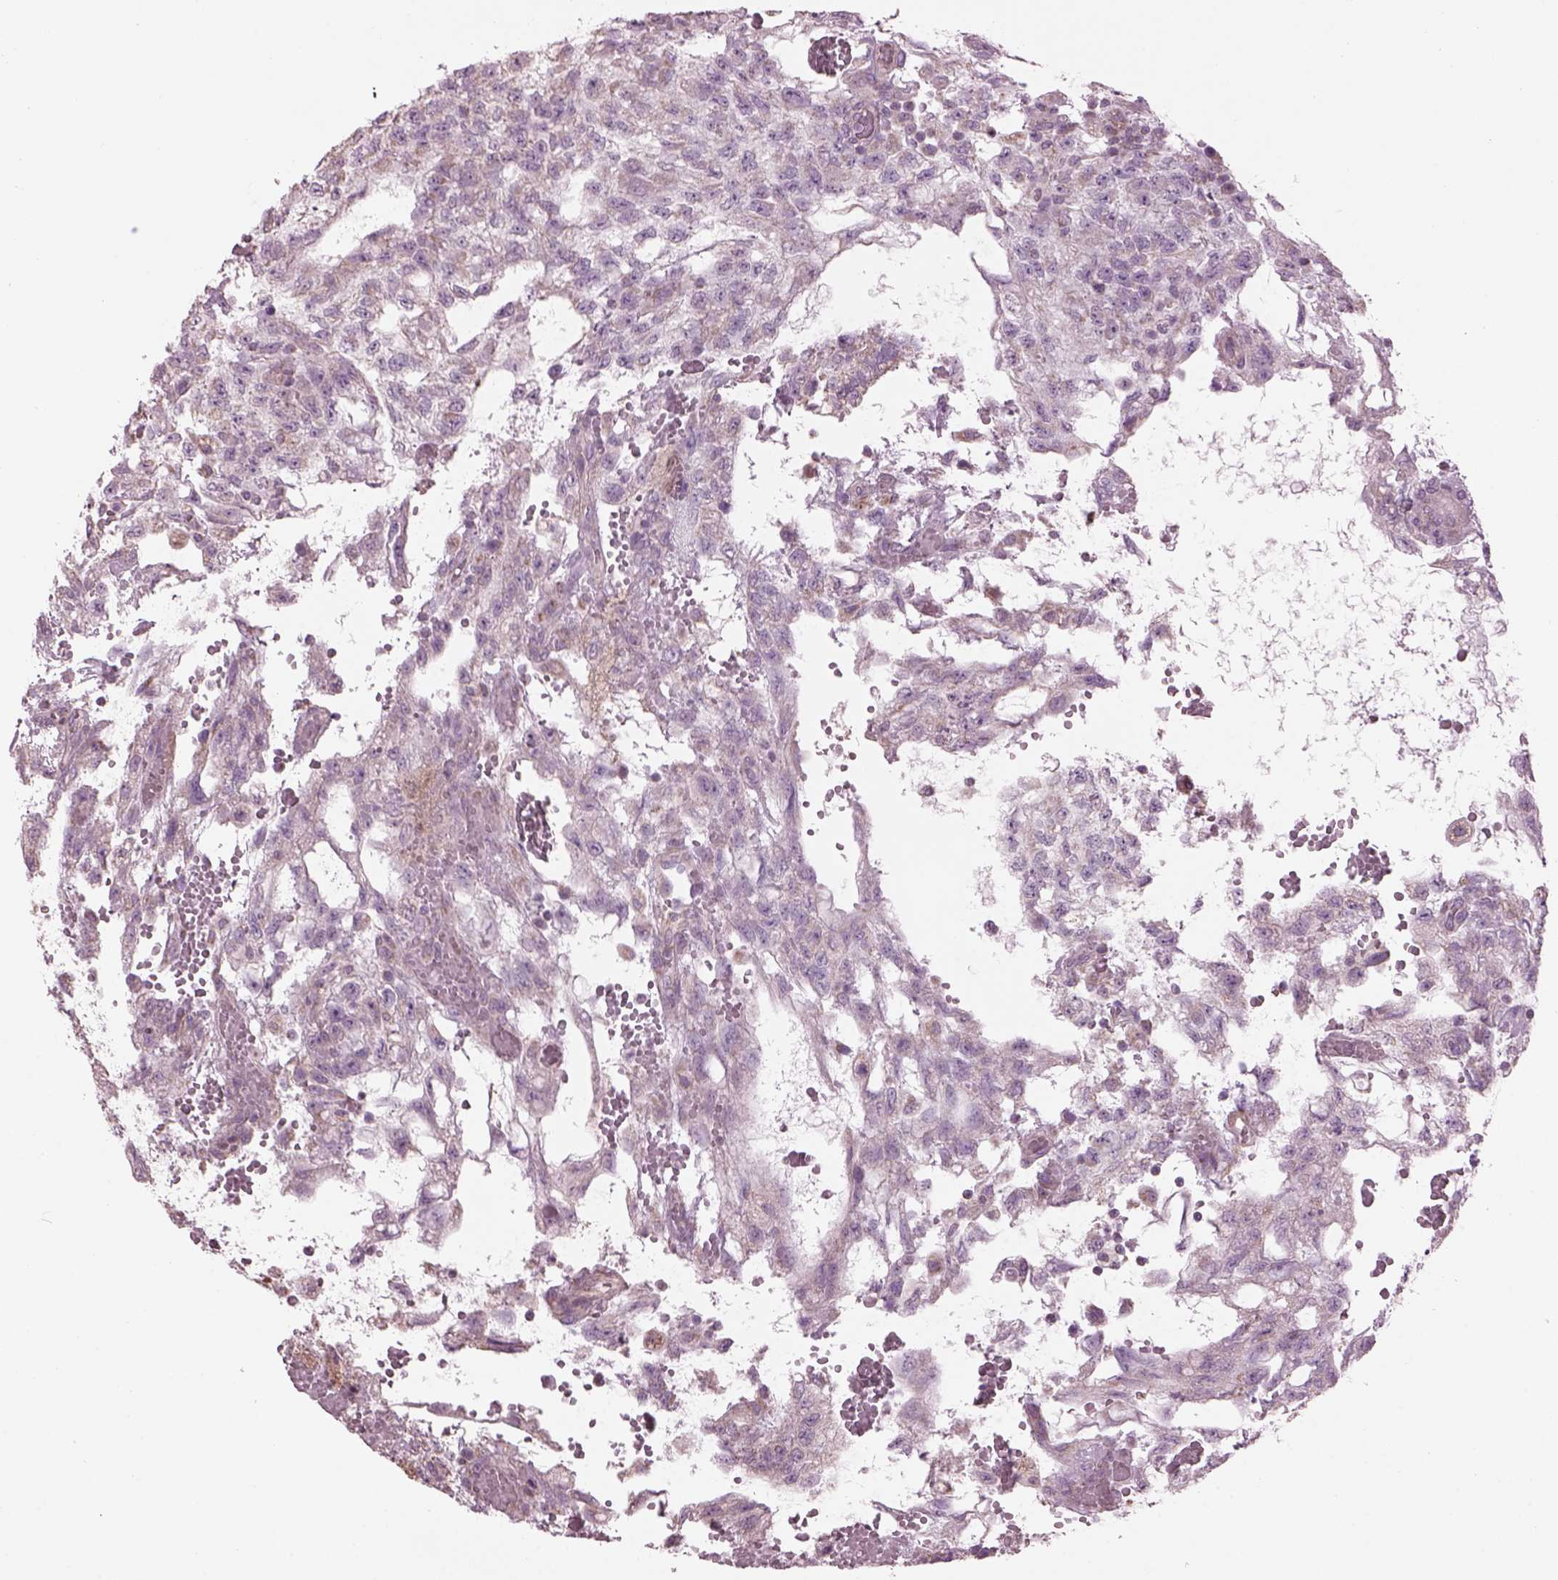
{"staining": {"intensity": "negative", "quantity": "none", "location": "none"}, "tissue": "testis cancer", "cell_type": "Tumor cells", "image_type": "cancer", "snomed": [{"axis": "morphology", "description": "Carcinoma, Embryonal, NOS"}, {"axis": "topography", "description": "Testis"}], "caption": "Testis cancer (embryonal carcinoma) was stained to show a protein in brown. There is no significant staining in tumor cells. The staining was performed using DAB to visualize the protein expression in brown, while the nuclei were stained in blue with hematoxylin (Magnification: 20x).", "gene": "SPATA7", "patient": {"sex": "male", "age": 32}}